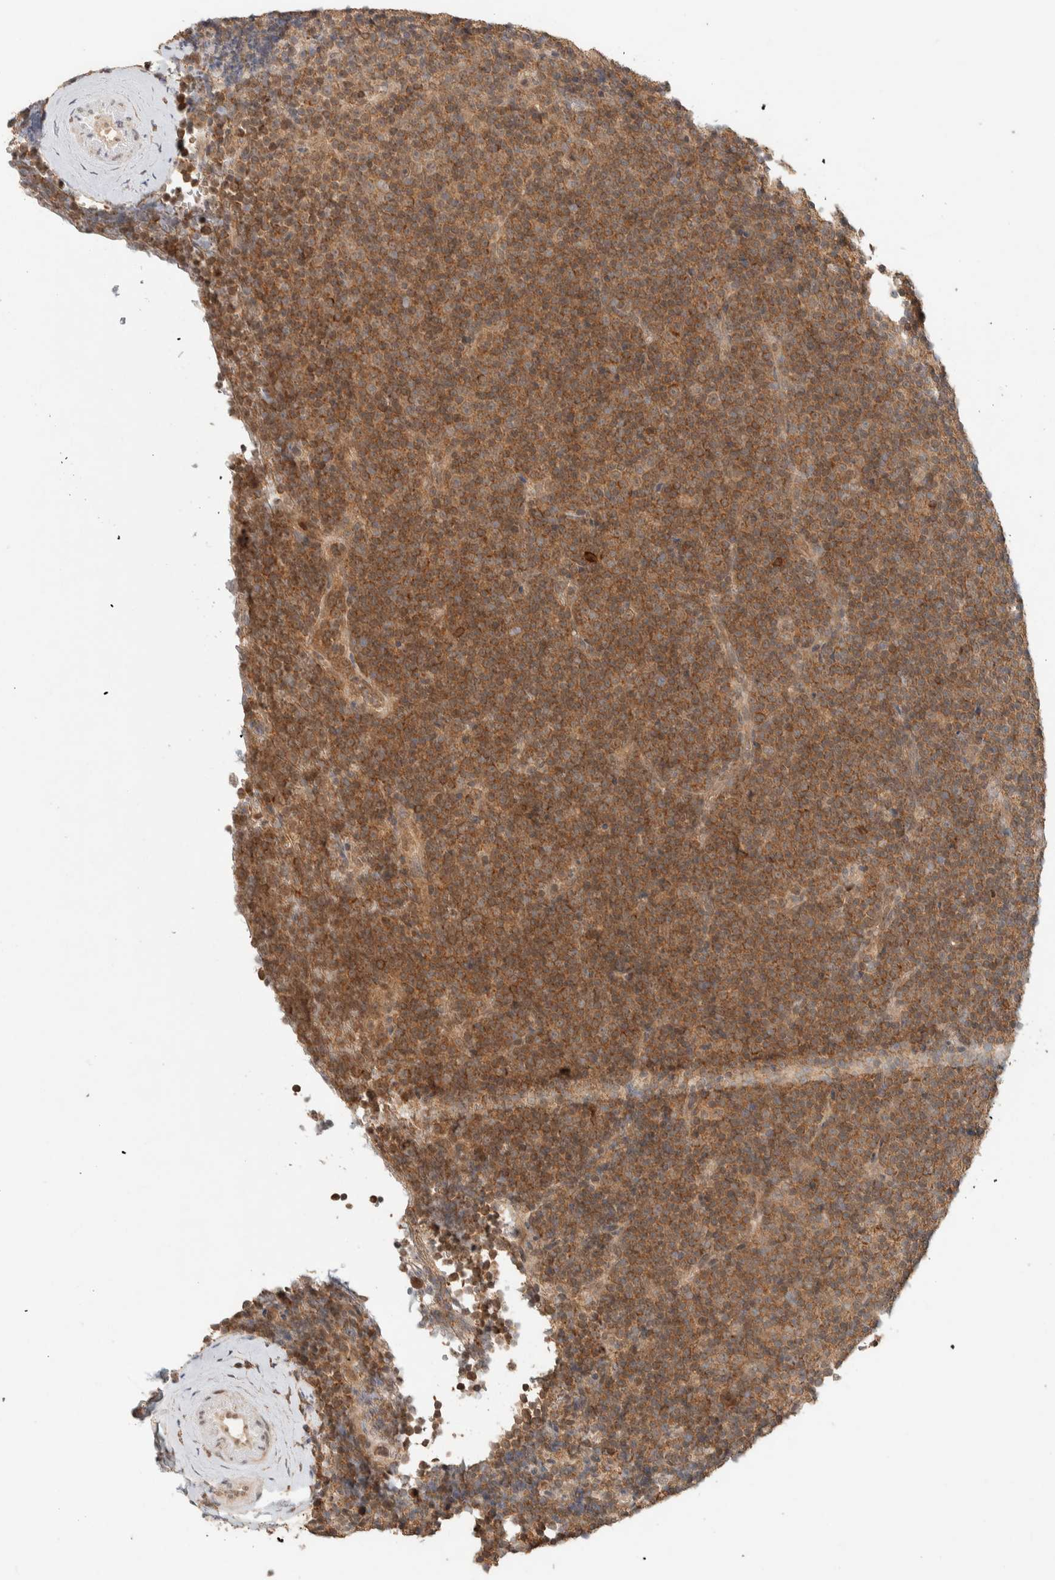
{"staining": {"intensity": "moderate", "quantity": ">75%", "location": "cytoplasmic/membranous"}, "tissue": "lymphoma", "cell_type": "Tumor cells", "image_type": "cancer", "snomed": [{"axis": "morphology", "description": "Malignant lymphoma, non-Hodgkin's type, Low grade"}, {"axis": "topography", "description": "Lymph node"}], "caption": "Malignant lymphoma, non-Hodgkin's type (low-grade) was stained to show a protein in brown. There is medium levels of moderate cytoplasmic/membranous staining in approximately >75% of tumor cells.", "gene": "ZNF567", "patient": {"sex": "female", "age": 67}}